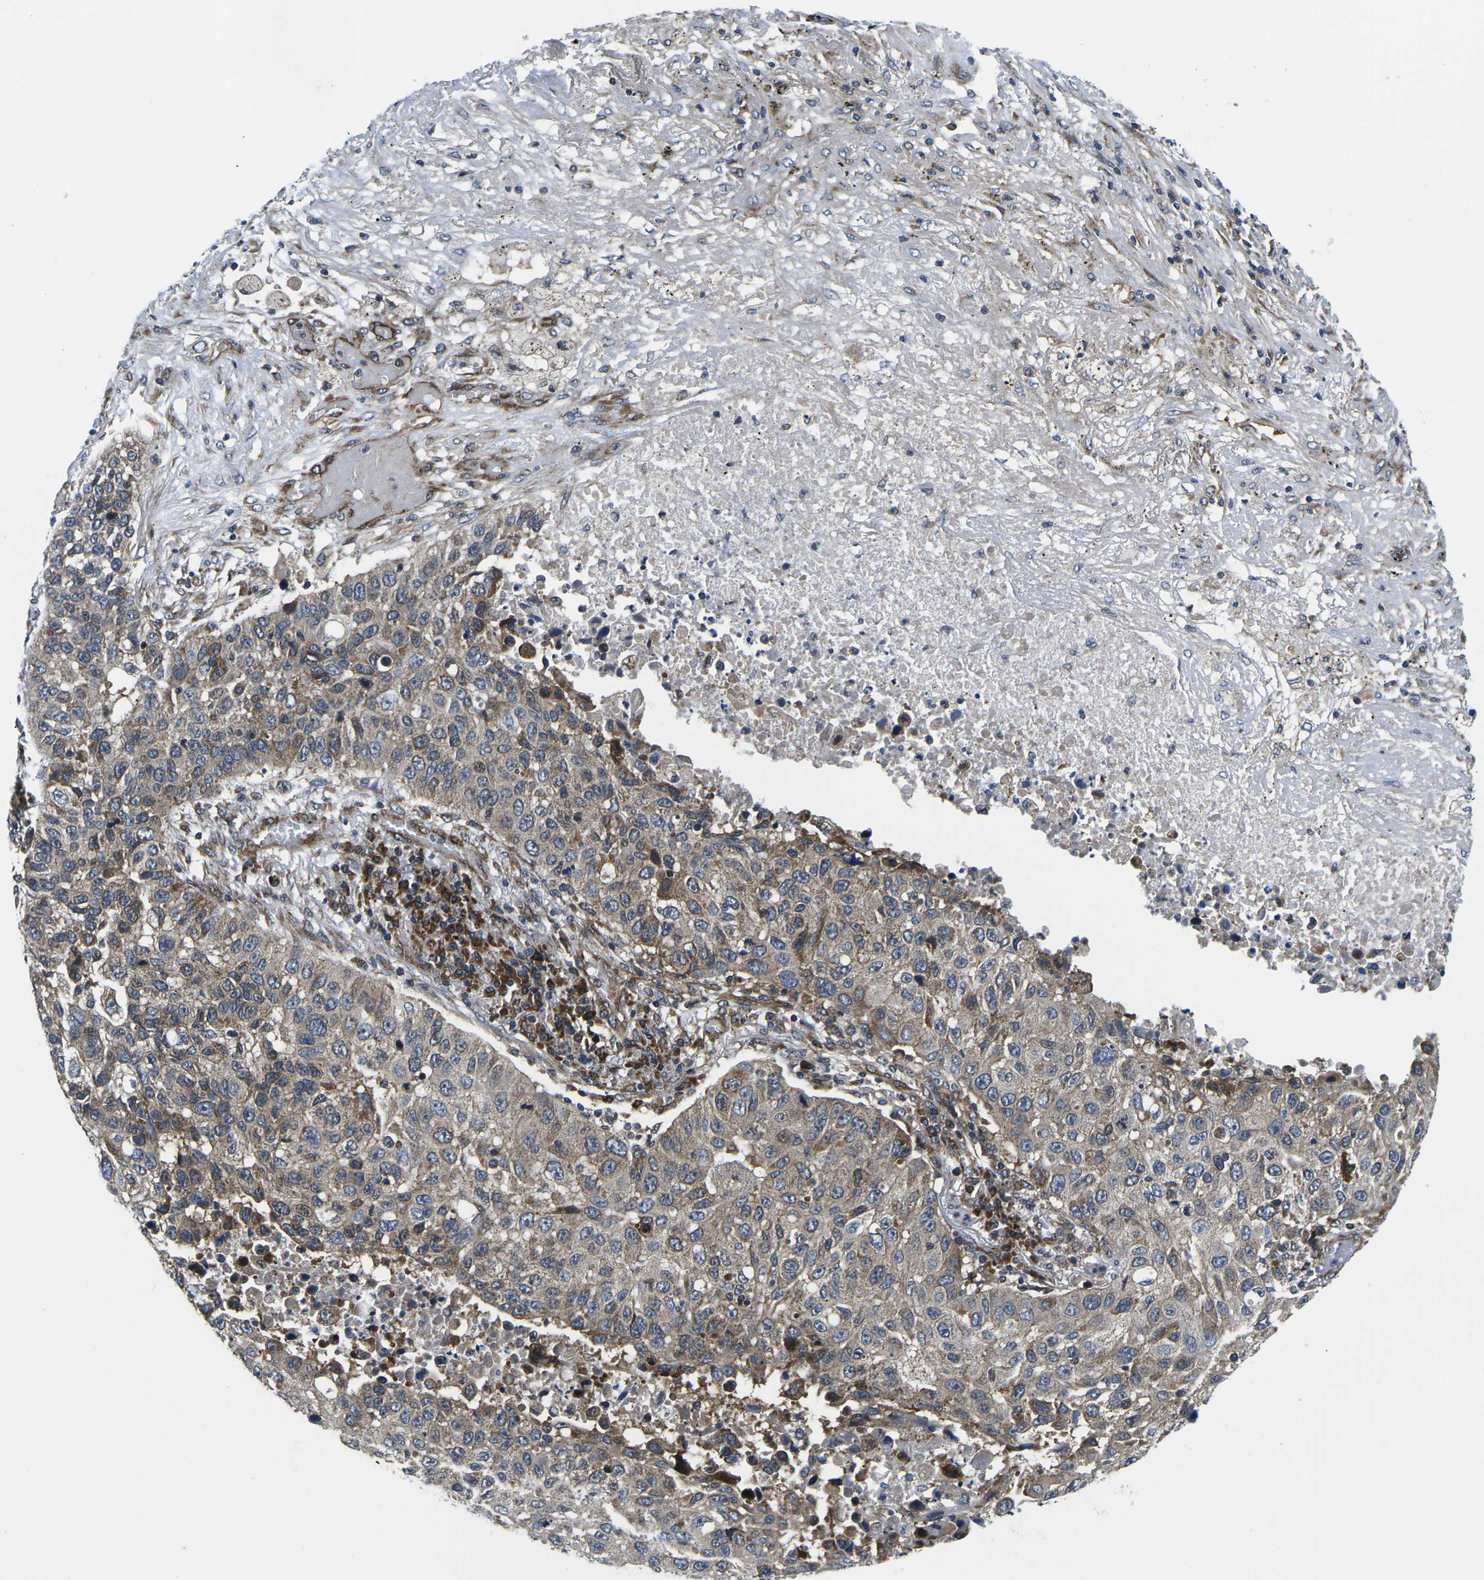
{"staining": {"intensity": "weak", "quantity": ">75%", "location": "cytoplasmic/membranous"}, "tissue": "lung cancer", "cell_type": "Tumor cells", "image_type": "cancer", "snomed": [{"axis": "morphology", "description": "Squamous cell carcinoma, NOS"}, {"axis": "topography", "description": "Lung"}], "caption": "A brown stain shows weak cytoplasmic/membranous staining of a protein in lung cancer tumor cells. The staining was performed using DAB to visualize the protein expression in brown, while the nuclei were stained in blue with hematoxylin (Magnification: 20x).", "gene": "EIF4E", "patient": {"sex": "male", "age": 57}}